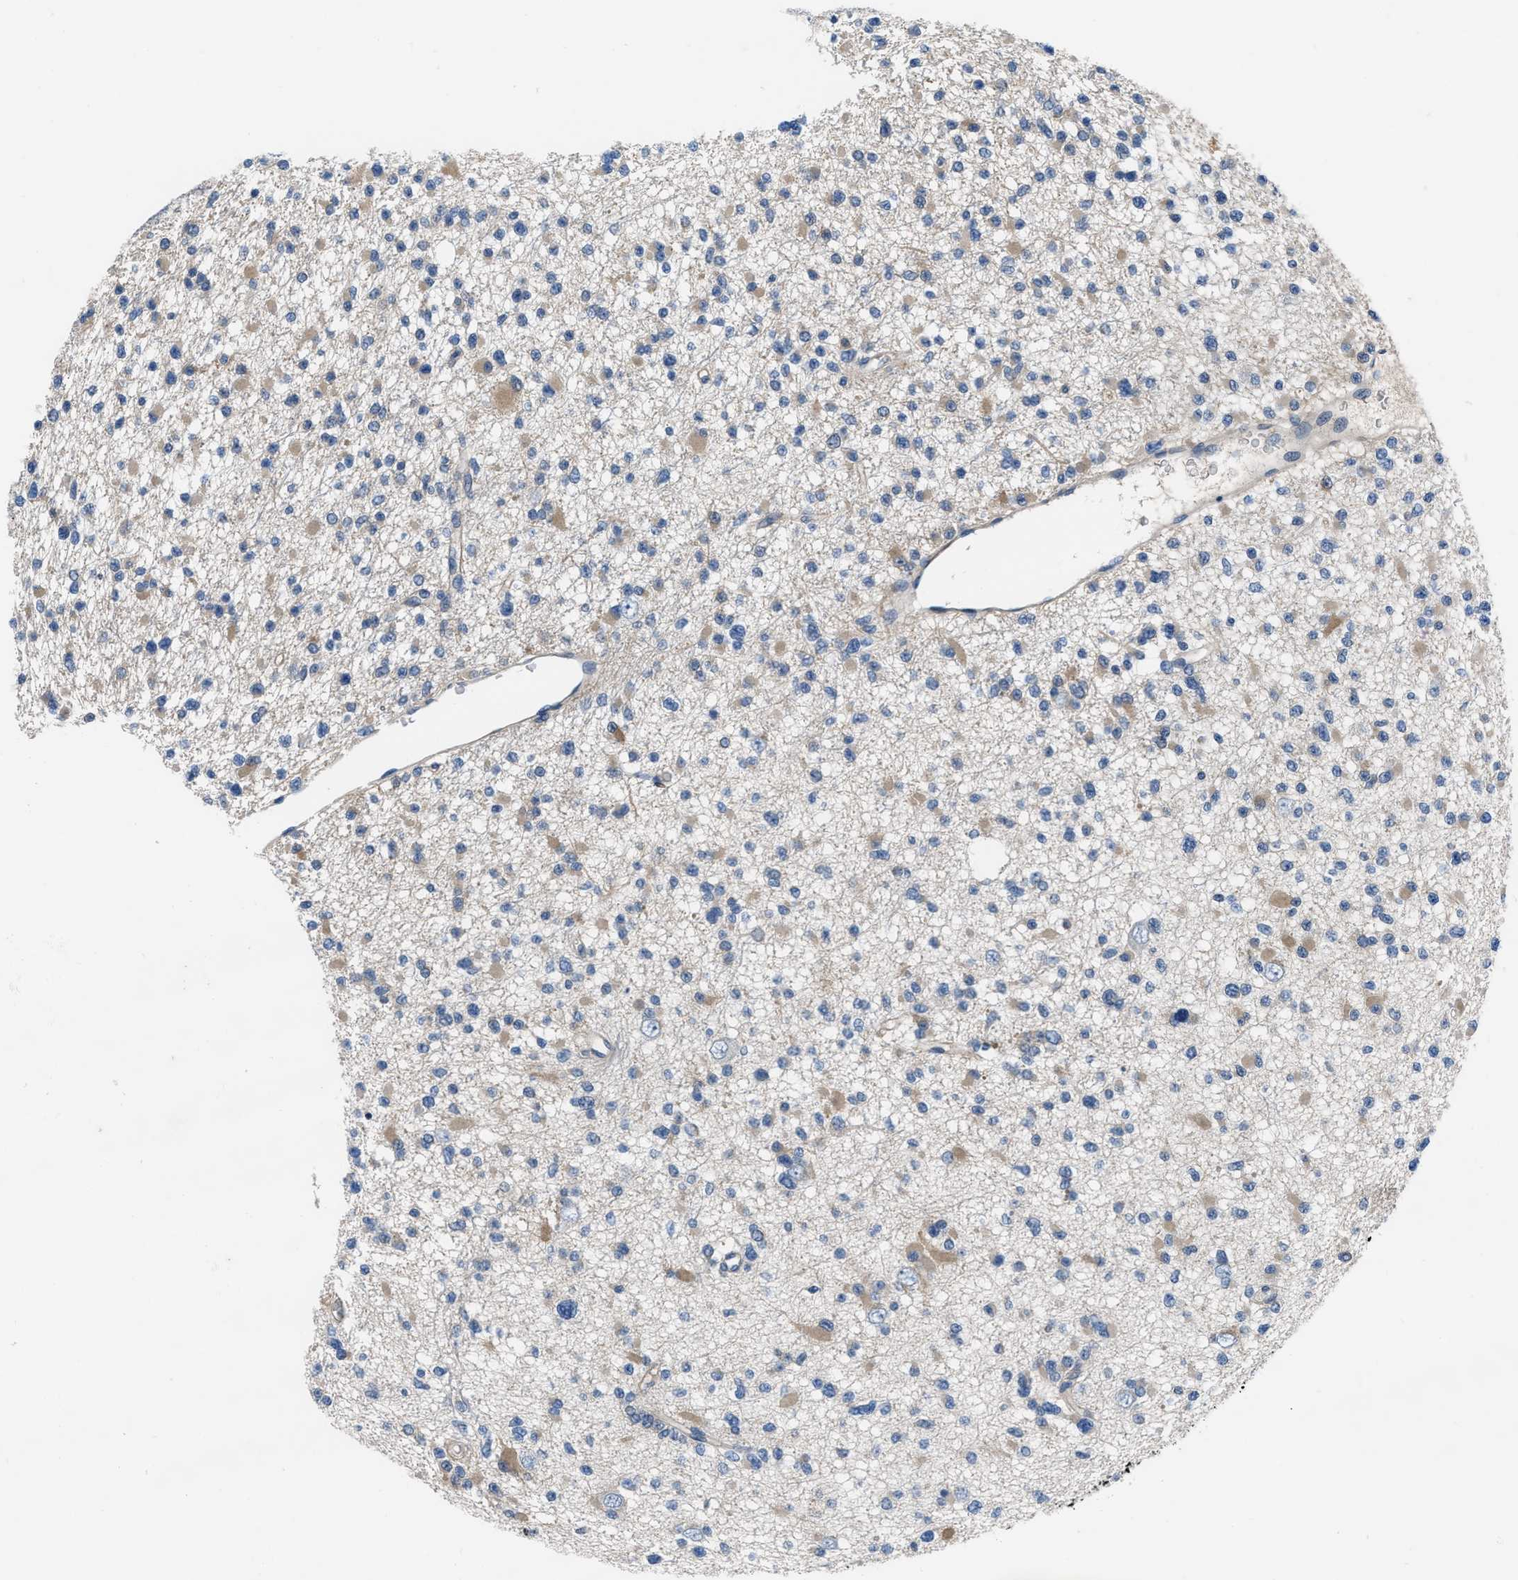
{"staining": {"intensity": "weak", "quantity": "<25%", "location": "cytoplasmic/membranous"}, "tissue": "glioma", "cell_type": "Tumor cells", "image_type": "cancer", "snomed": [{"axis": "morphology", "description": "Glioma, malignant, Low grade"}, {"axis": "topography", "description": "Brain"}], "caption": "The micrograph shows no significant positivity in tumor cells of glioma.", "gene": "NUDT5", "patient": {"sex": "female", "age": 22}}